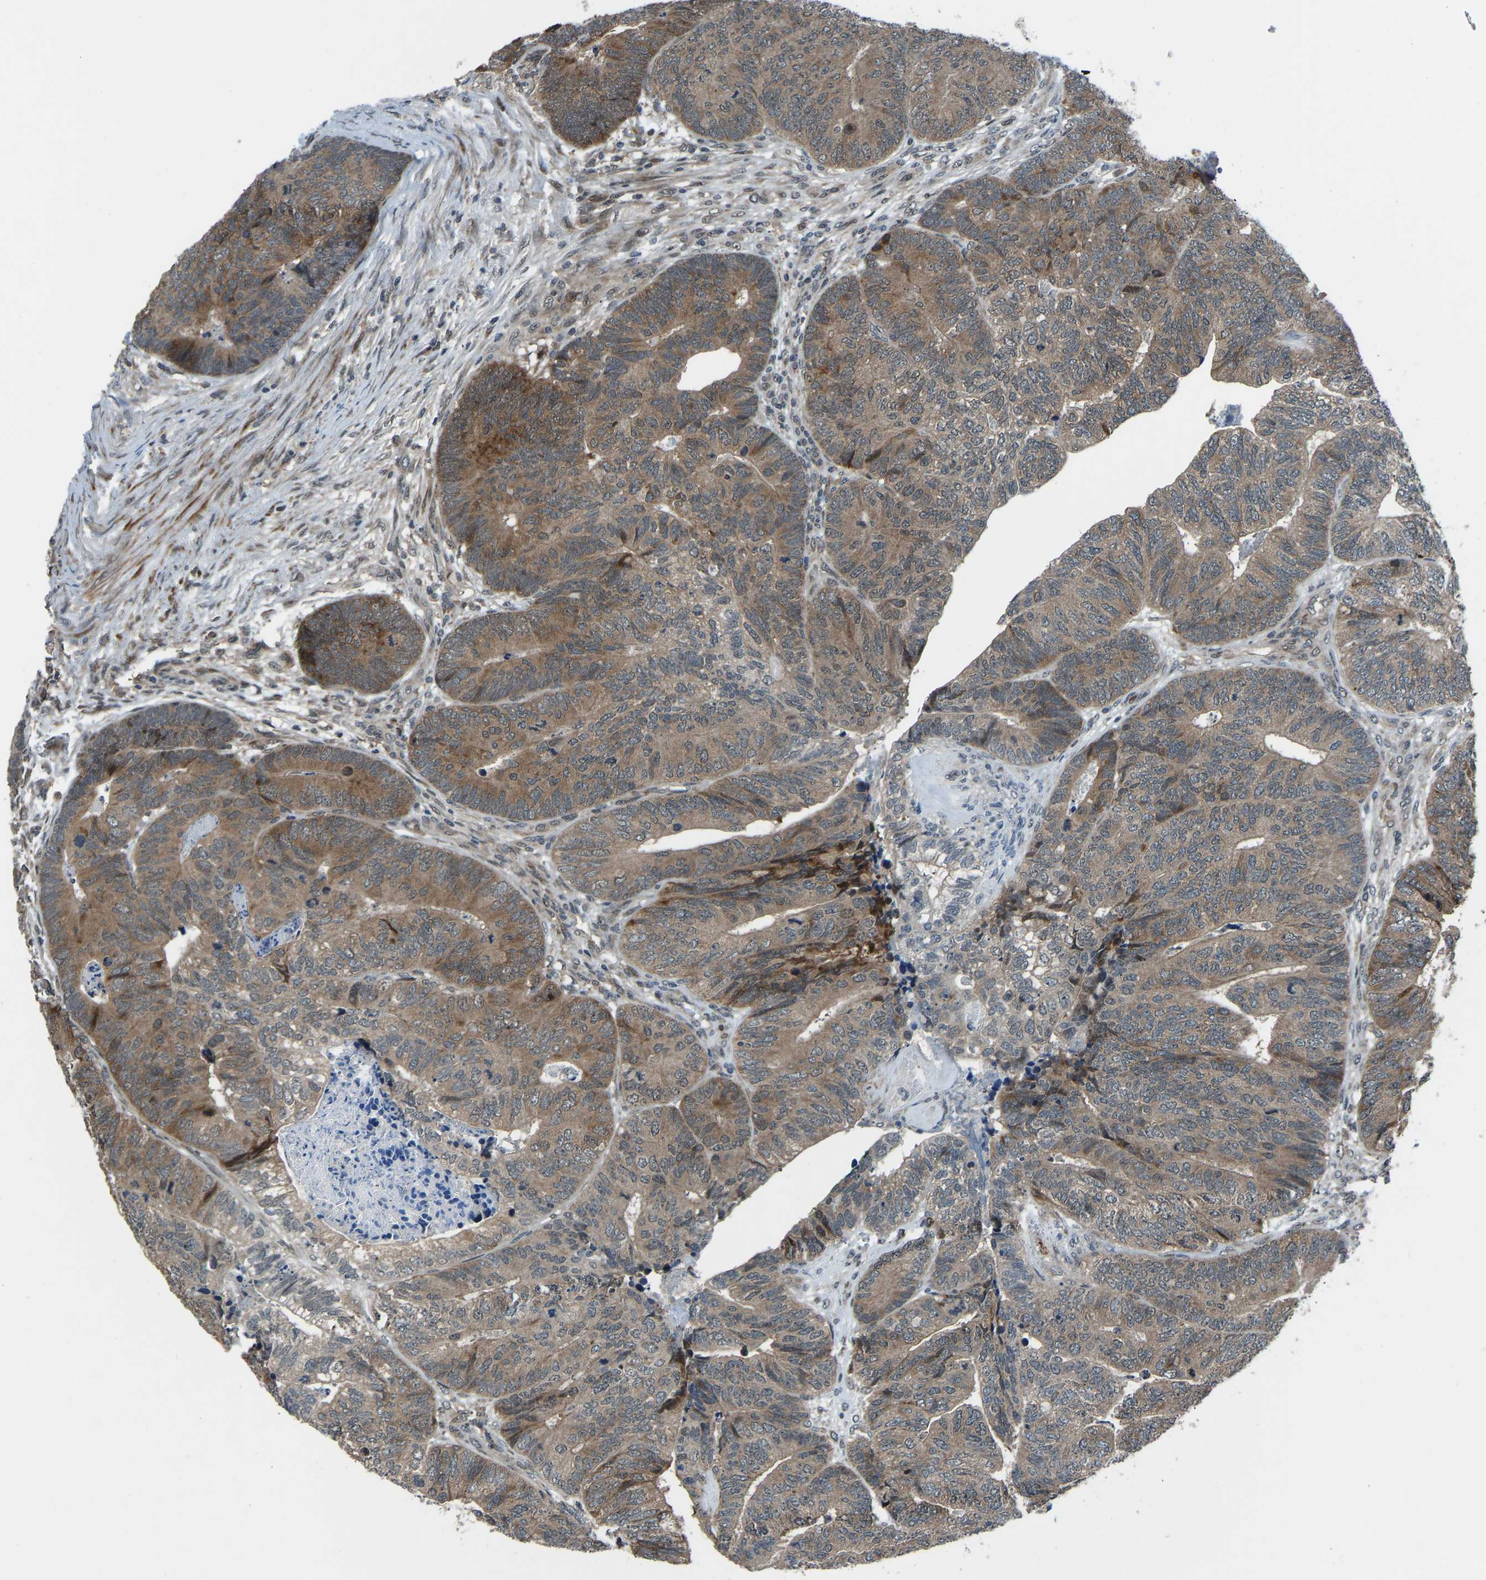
{"staining": {"intensity": "moderate", "quantity": ">75%", "location": "cytoplasmic/membranous"}, "tissue": "colorectal cancer", "cell_type": "Tumor cells", "image_type": "cancer", "snomed": [{"axis": "morphology", "description": "Adenocarcinoma, NOS"}, {"axis": "topography", "description": "Colon"}], "caption": "This is a micrograph of IHC staining of colorectal cancer (adenocarcinoma), which shows moderate positivity in the cytoplasmic/membranous of tumor cells.", "gene": "RLIM", "patient": {"sex": "female", "age": 67}}